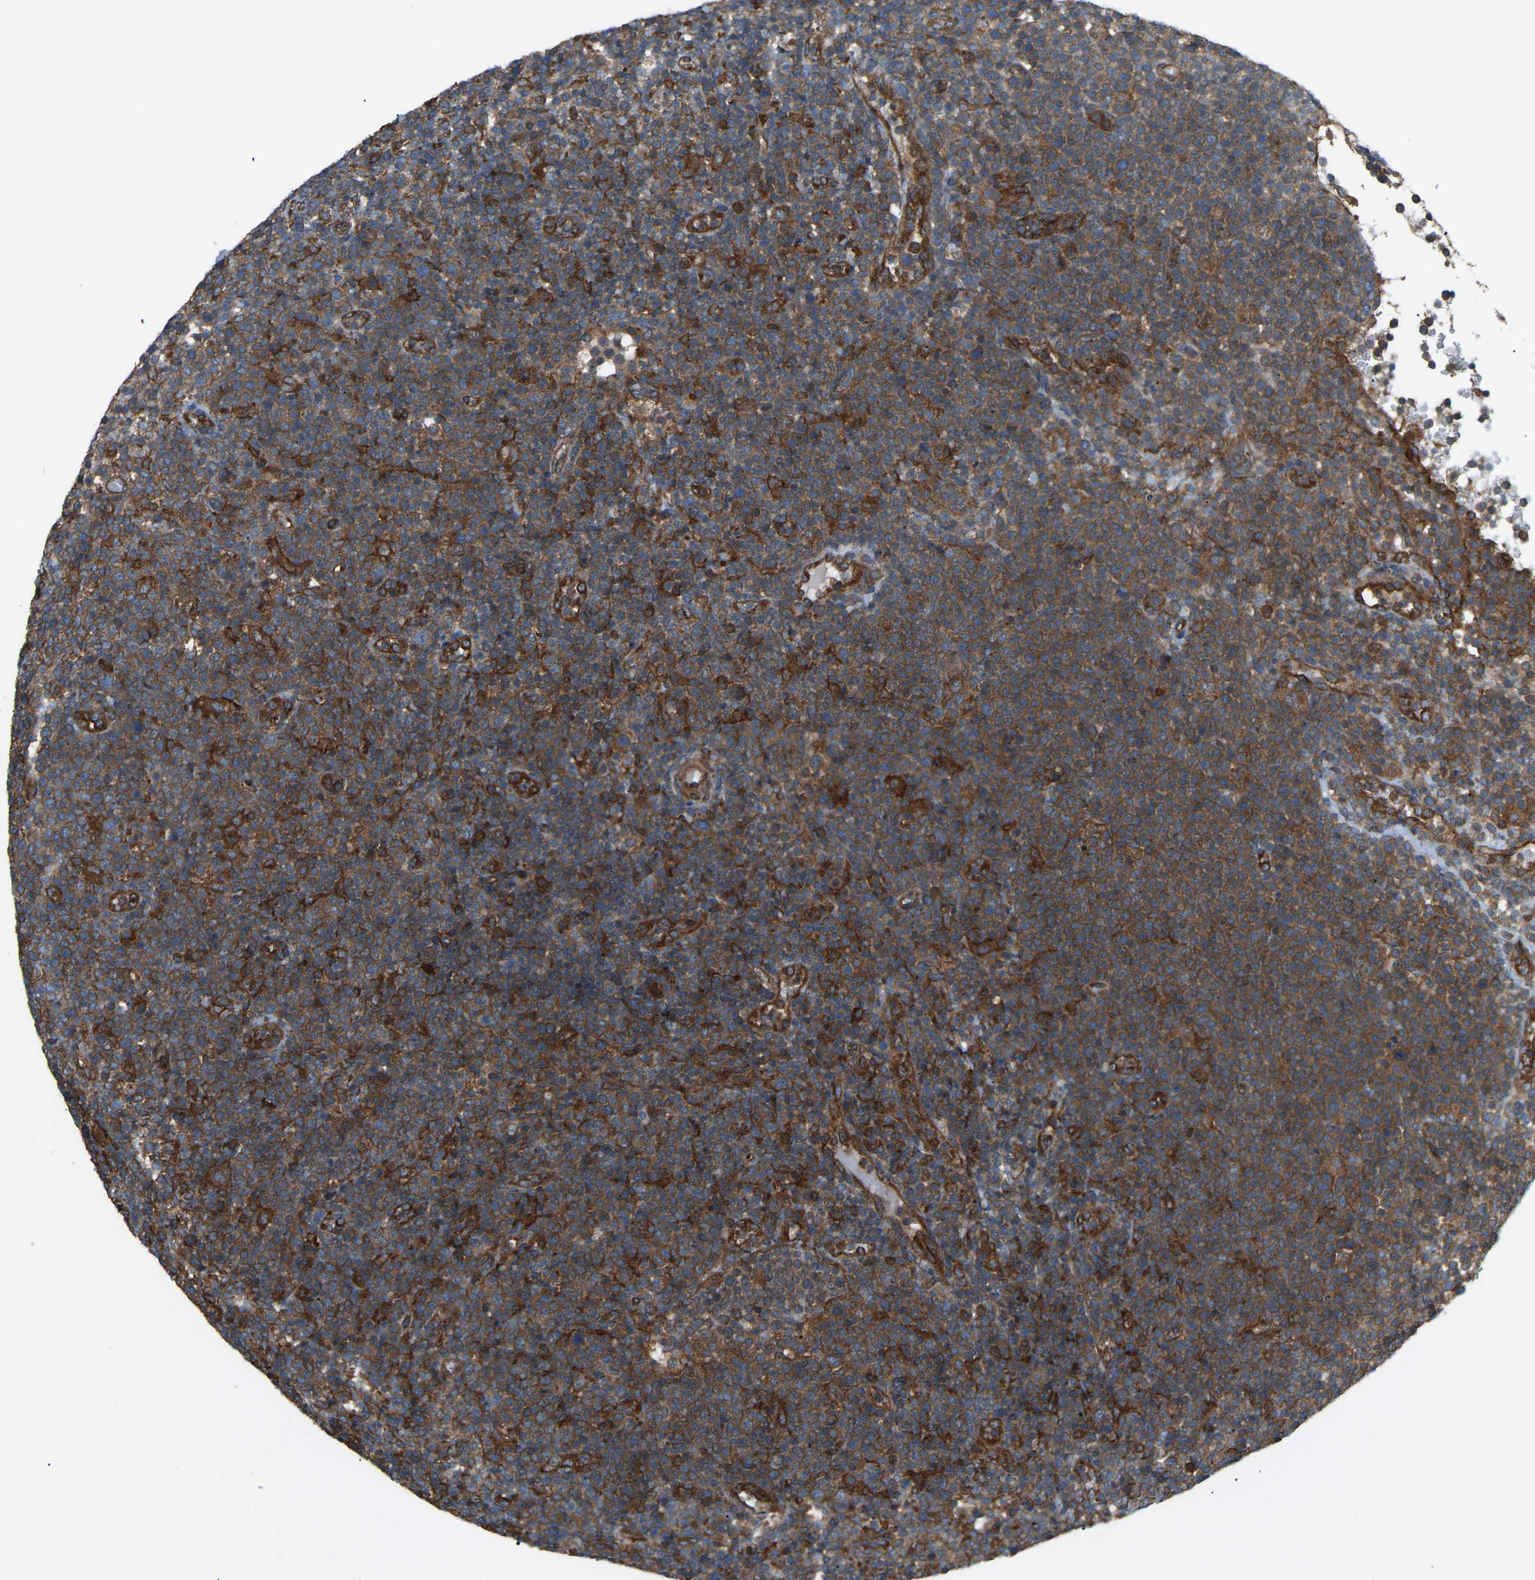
{"staining": {"intensity": "strong", "quantity": ">75%", "location": "cytoplasmic/membranous"}, "tissue": "lymphoma", "cell_type": "Tumor cells", "image_type": "cancer", "snomed": [{"axis": "morphology", "description": "Malignant lymphoma, non-Hodgkin's type, High grade"}, {"axis": "topography", "description": "Lymph node"}], "caption": "This histopathology image displays immunohistochemistry (IHC) staining of human malignant lymphoma, non-Hodgkin's type (high-grade), with high strong cytoplasmic/membranous staining in about >75% of tumor cells.", "gene": "PICALM", "patient": {"sex": "male", "age": 61}}